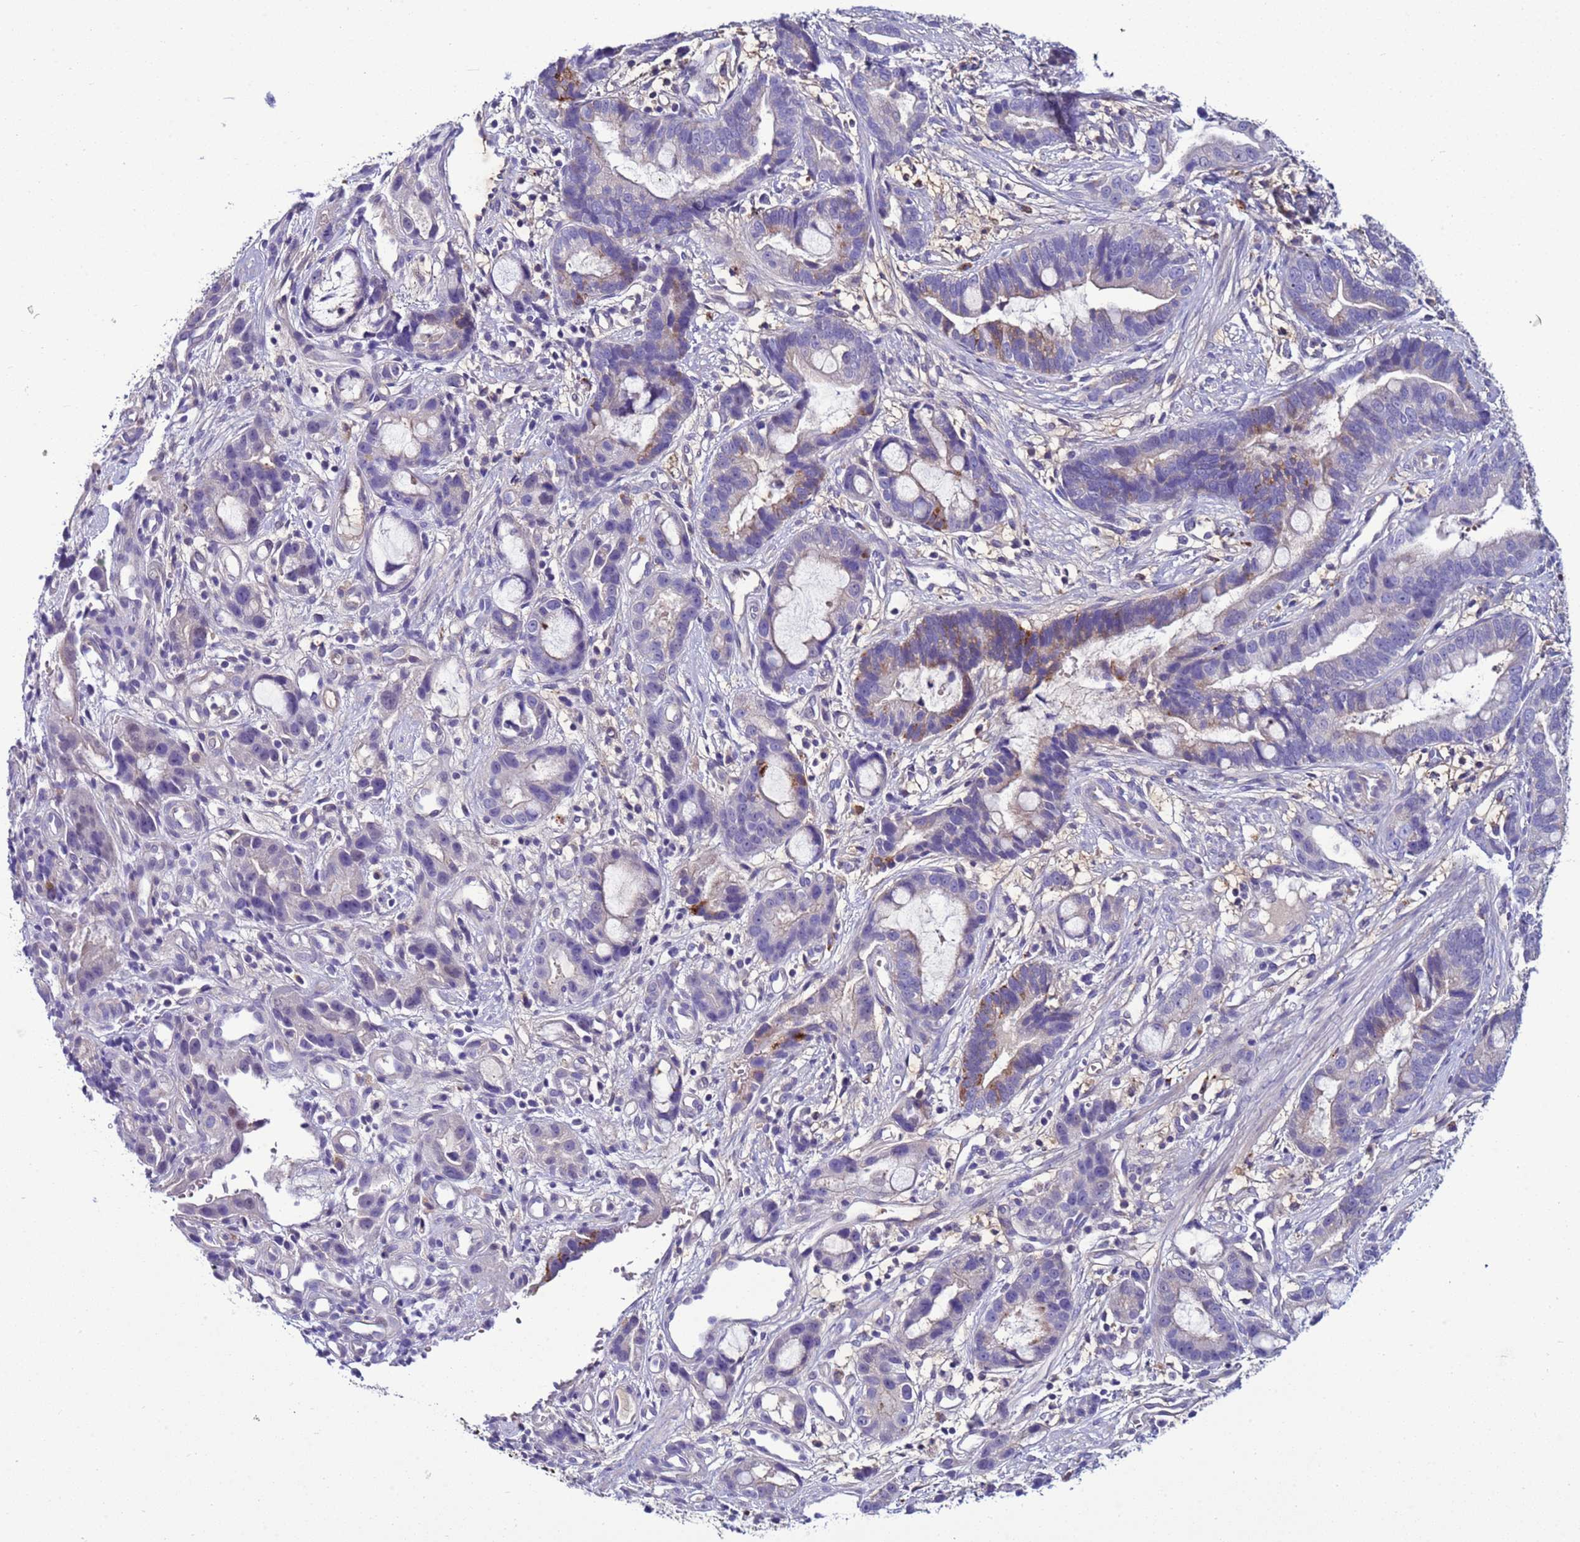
{"staining": {"intensity": "weak", "quantity": "<25%", "location": "cytoplasmic/membranous"}, "tissue": "stomach cancer", "cell_type": "Tumor cells", "image_type": "cancer", "snomed": [{"axis": "morphology", "description": "Adenocarcinoma, NOS"}, {"axis": "topography", "description": "Stomach"}], "caption": "Immunohistochemistry (IHC) histopathology image of neoplastic tissue: human adenocarcinoma (stomach) stained with DAB (3,3'-diaminobenzidine) demonstrates no significant protein positivity in tumor cells. Nuclei are stained in blue.", "gene": "NAT2", "patient": {"sex": "male", "age": 55}}